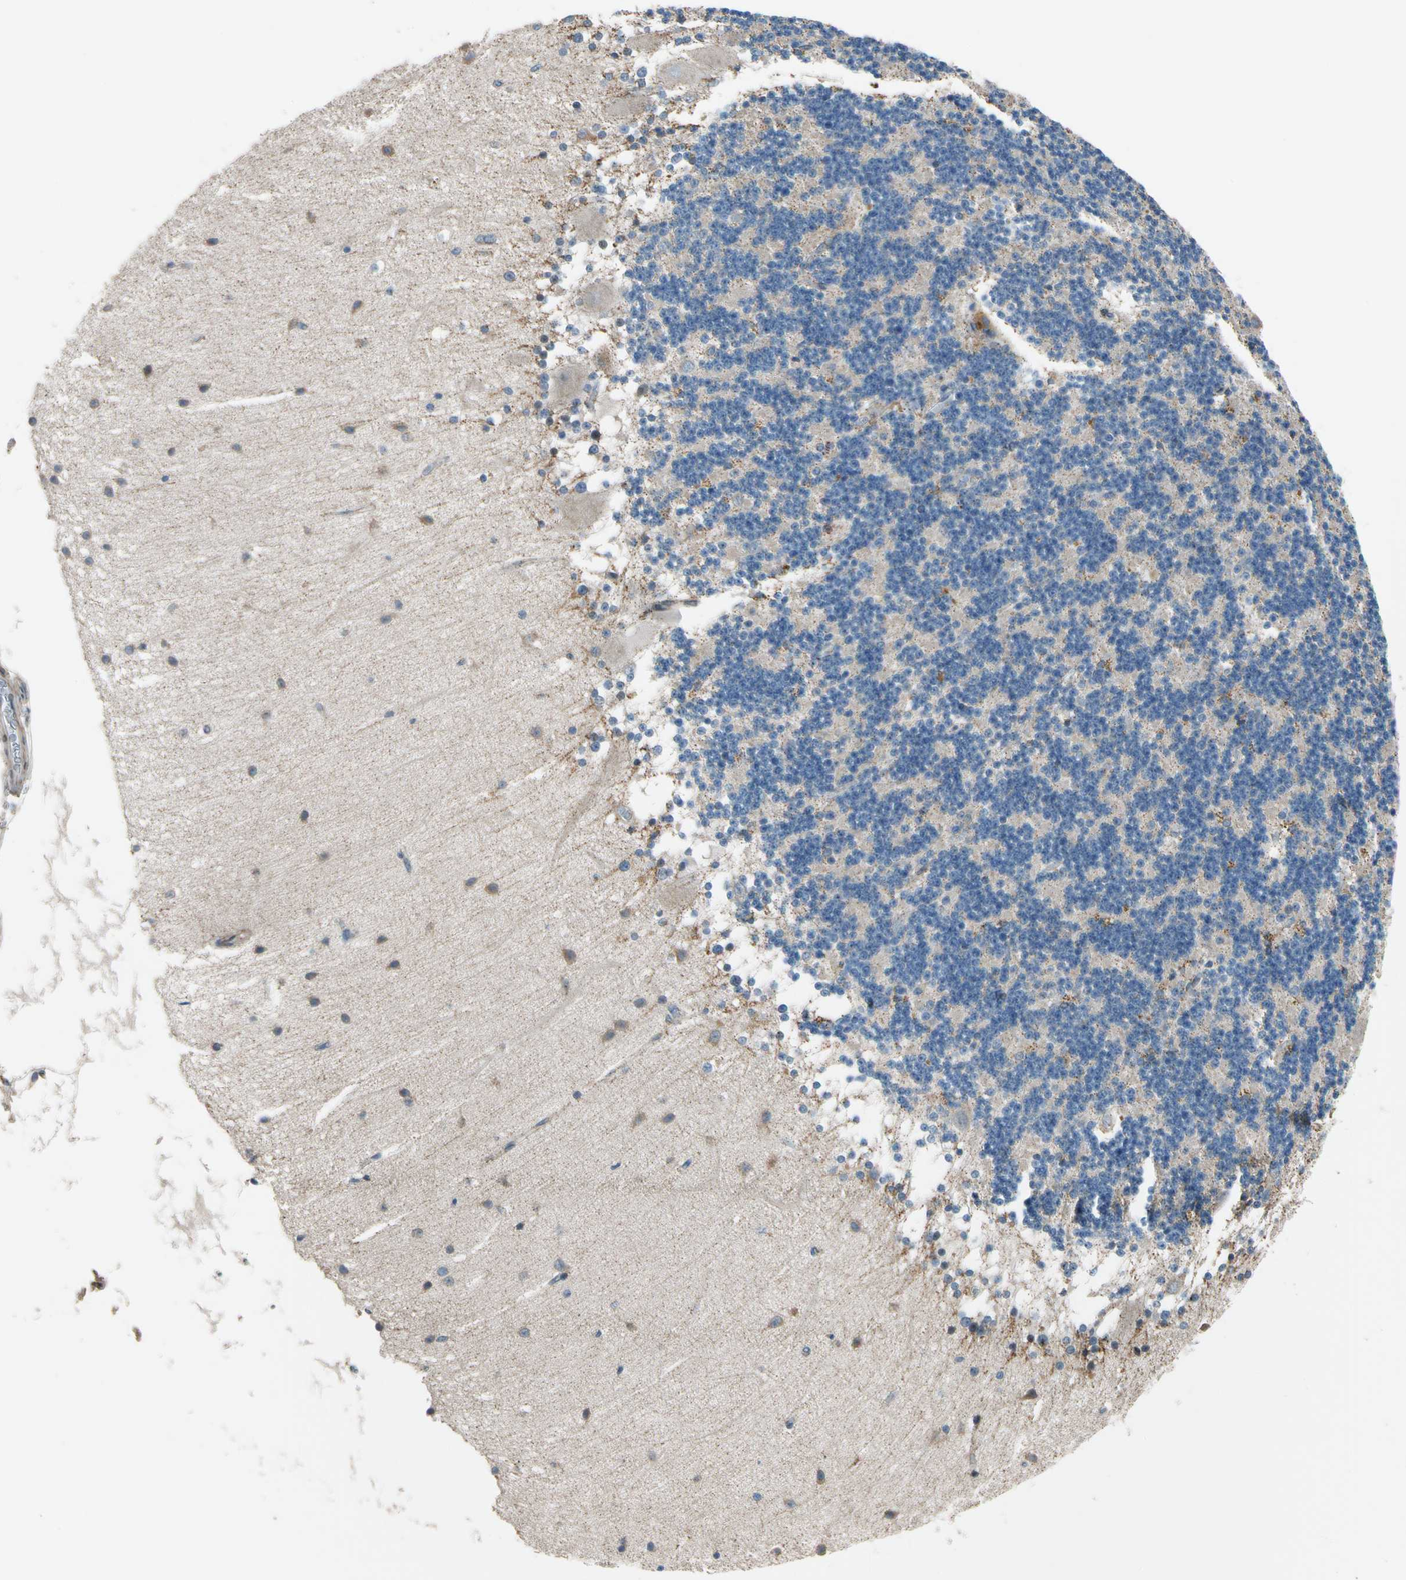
{"staining": {"intensity": "weak", "quantity": "<25%", "location": "cytoplasmic/membranous"}, "tissue": "cerebellum", "cell_type": "Cells in granular layer", "image_type": "normal", "snomed": [{"axis": "morphology", "description": "Normal tissue, NOS"}, {"axis": "topography", "description": "Cerebellum"}], "caption": "DAB (3,3'-diaminobenzidine) immunohistochemical staining of unremarkable cerebellum reveals no significant staining in cells in granular layer.", "gene": "MST1R", "patient": {"sex": "female", "age": 54}}